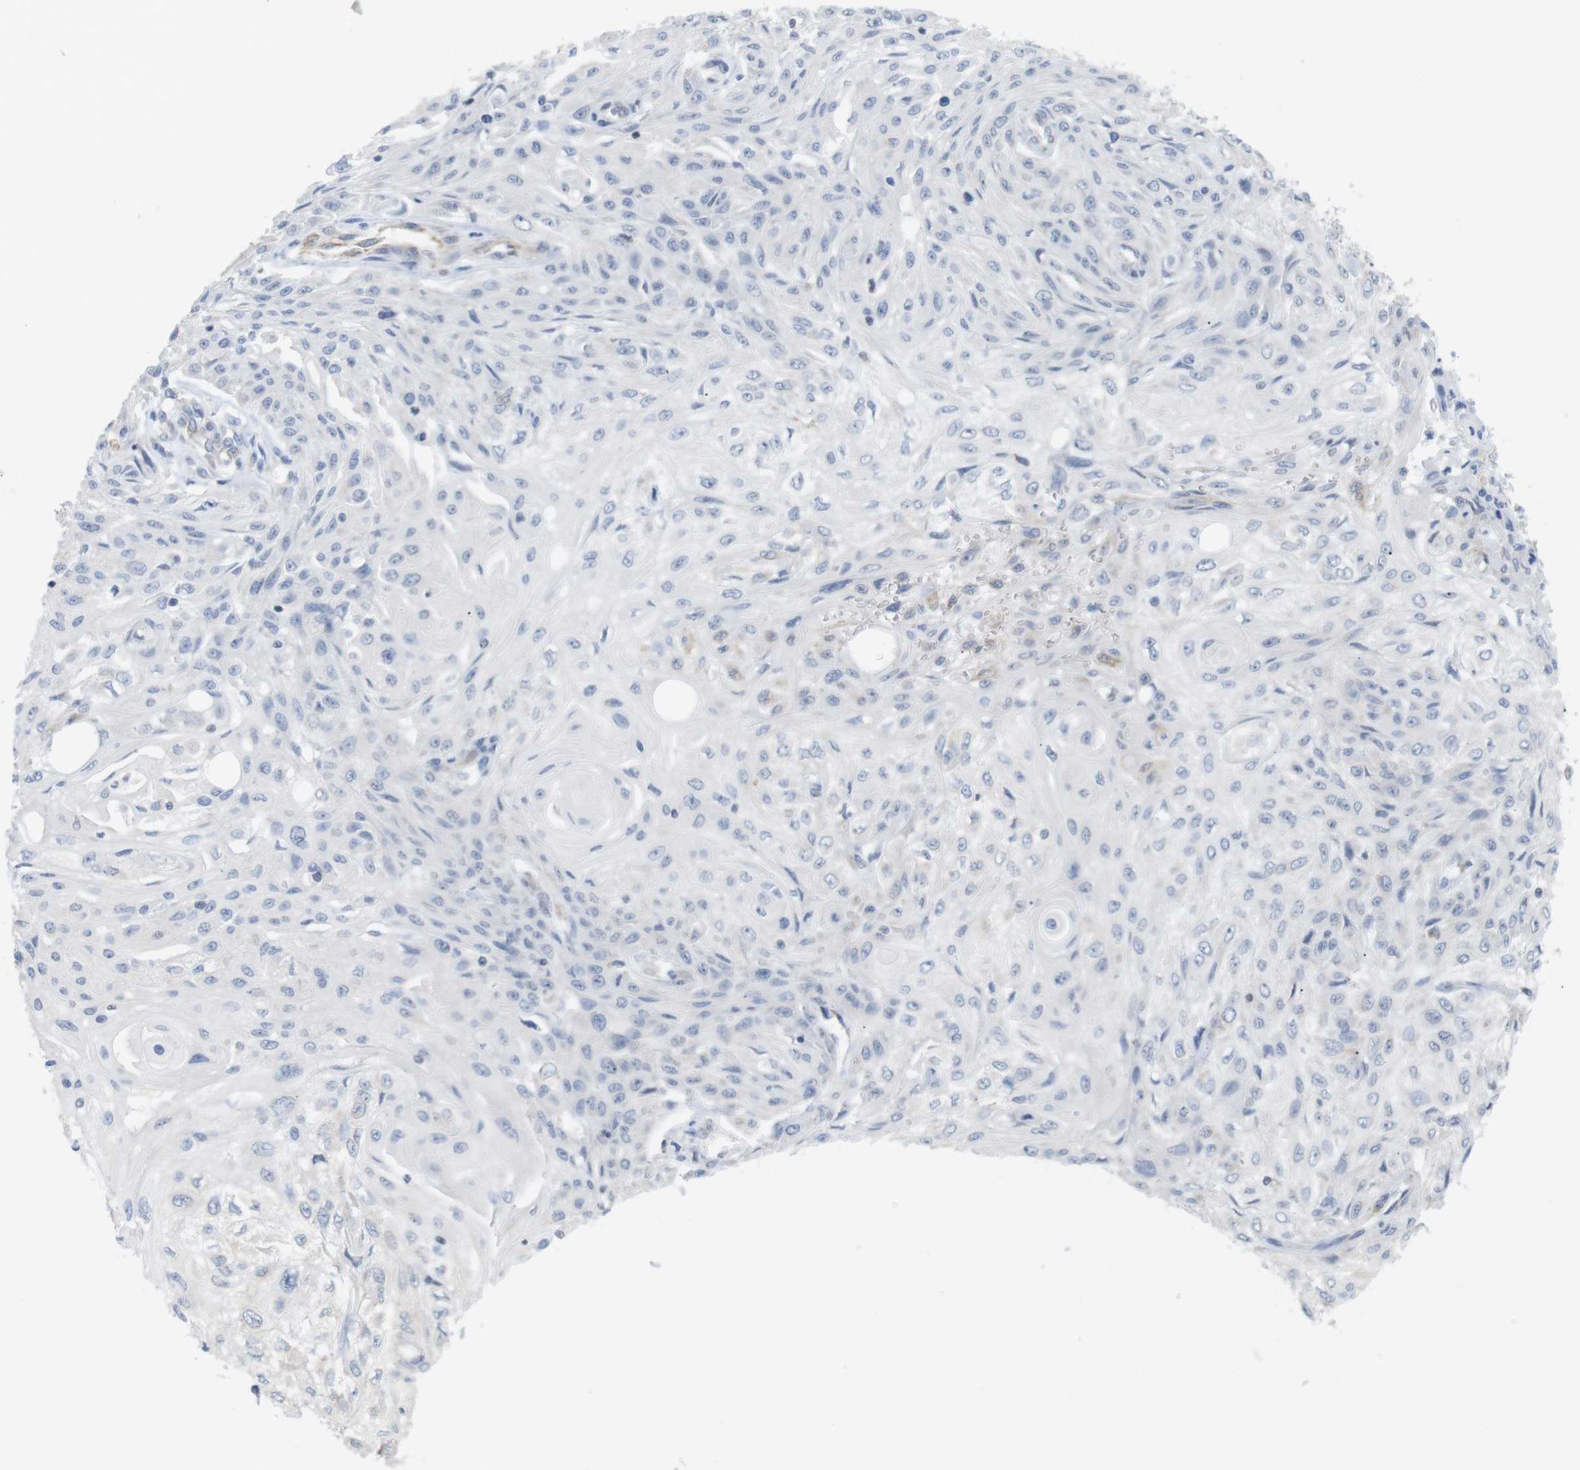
{"staining": {"intensity": "negative", "quantity": "none", "location": "none"}, "tissue": "skin cancer", "cell_type": "Tumor cells", "image_type": "cancer", "snomed": [{"axis": "morphology", "description": "Squamous cell carcinoma, NOS"}, {"axis": "topography", "description": "Skin"}], "caption": "An immunohistochemistry histopathology image of skin cancer (squamous cell carcinoma) is shown. There is no staining in tumor cells of skin cancer (squamous cell carcinoma).", "gene": "ITPR1", "patient": {"sex": "male", "age": 75}}